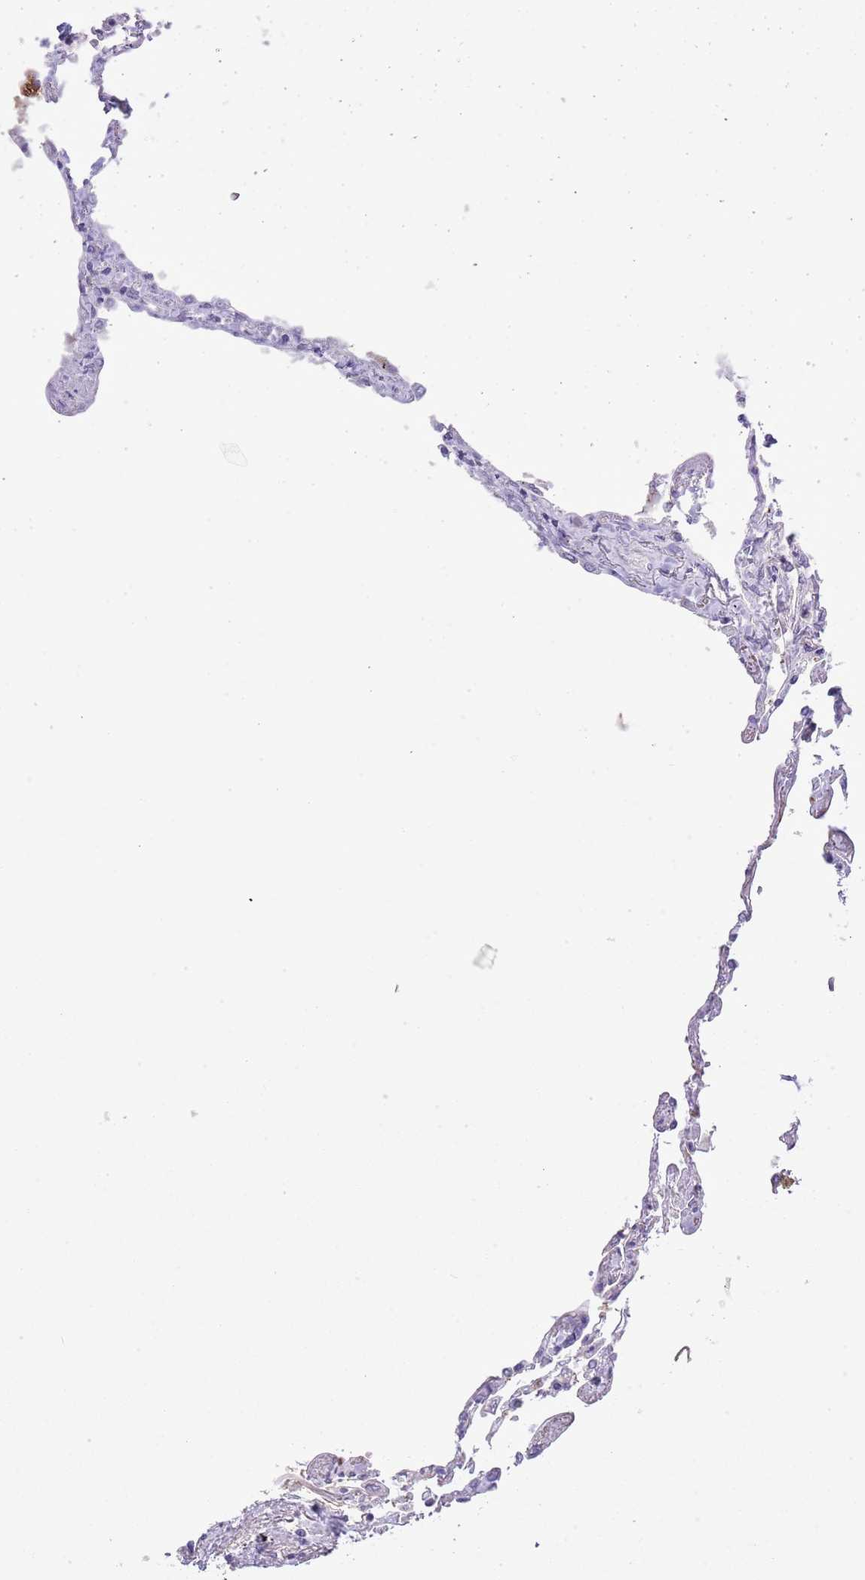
{"staining": {"intensity": "negative", "quantity": "none", "location": "none"}, "tissue": "lung", "cell_type": "Alveolar cells", "image_type": "normal", "snomed": [{"axis": "morphology", "description": "Normal tissue, NOS"}, {"axis": "topography", "description": "Lung"}], "caption": "IHC micrograph of unremarkable lung: human lung stained with DAB (3,3'-diaminobenzidine) reveals no significant protein staining in alveolar cells.", "gene": "OR2Z1", "patient": {"sex": "female", "age": 67}}